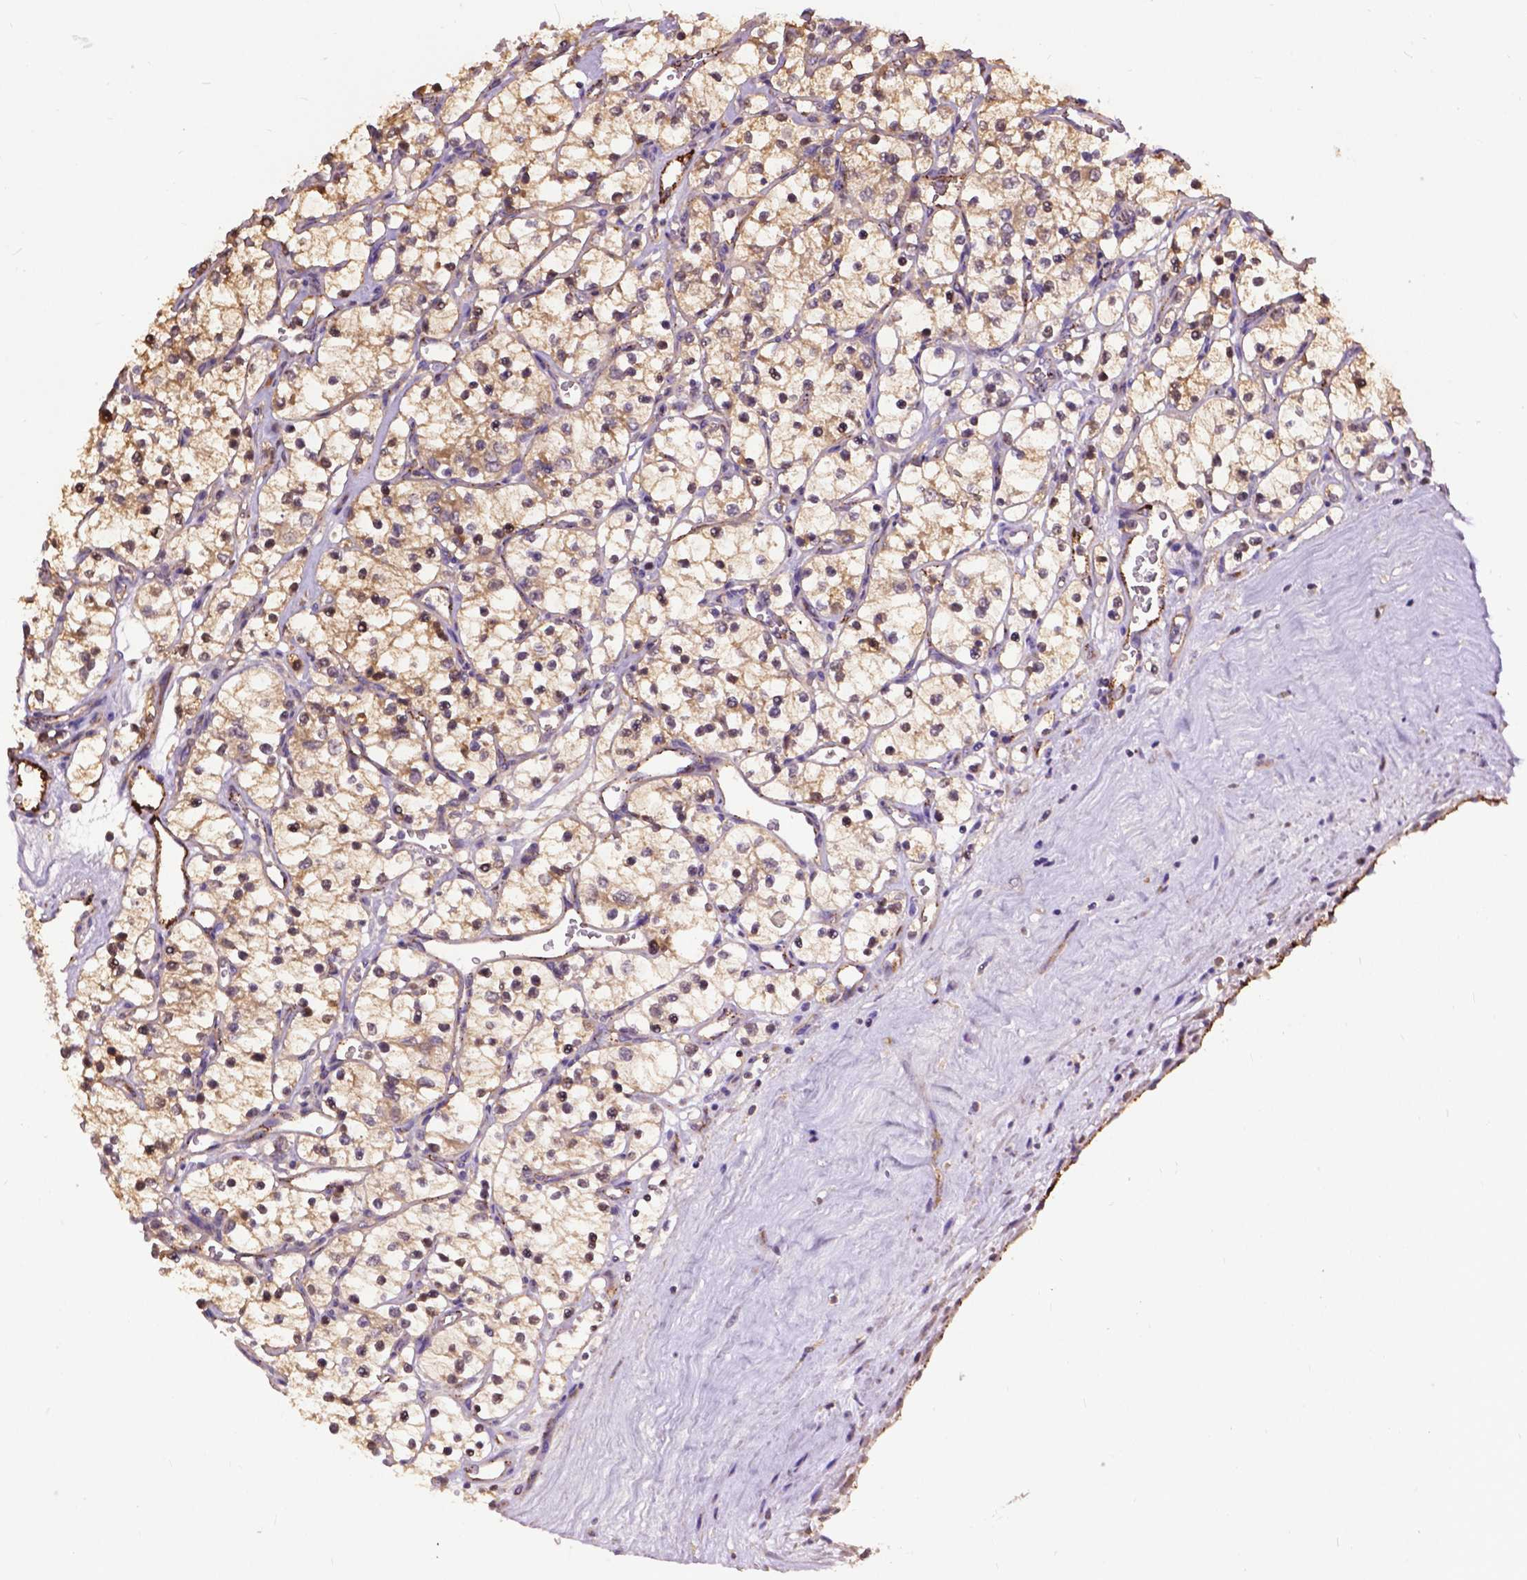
{"staining": {"intensity": "moderate", "quantity": ">75%", "location": "cytoplasmic/membranous,nuclear"}, "tissue": "renal cancer", "cell_type": "Tumor cells", "image_type": "cancer", "snomed": [{"axis": "morphology", "description": "Adenocarcinoma, NOS"}, {"axis": "topography", "description": "Kidney"}], "caption": "Immunohistochemistry (IHC) histopathology image of renal cancer stained for a protein (brown), which shows medium levels of moderate cytoplasmic/membranous and nuclear staining in about >75% of tumor cells.", "gene": "ZNF337", "patient": {"sex": "female", "age": 69}}